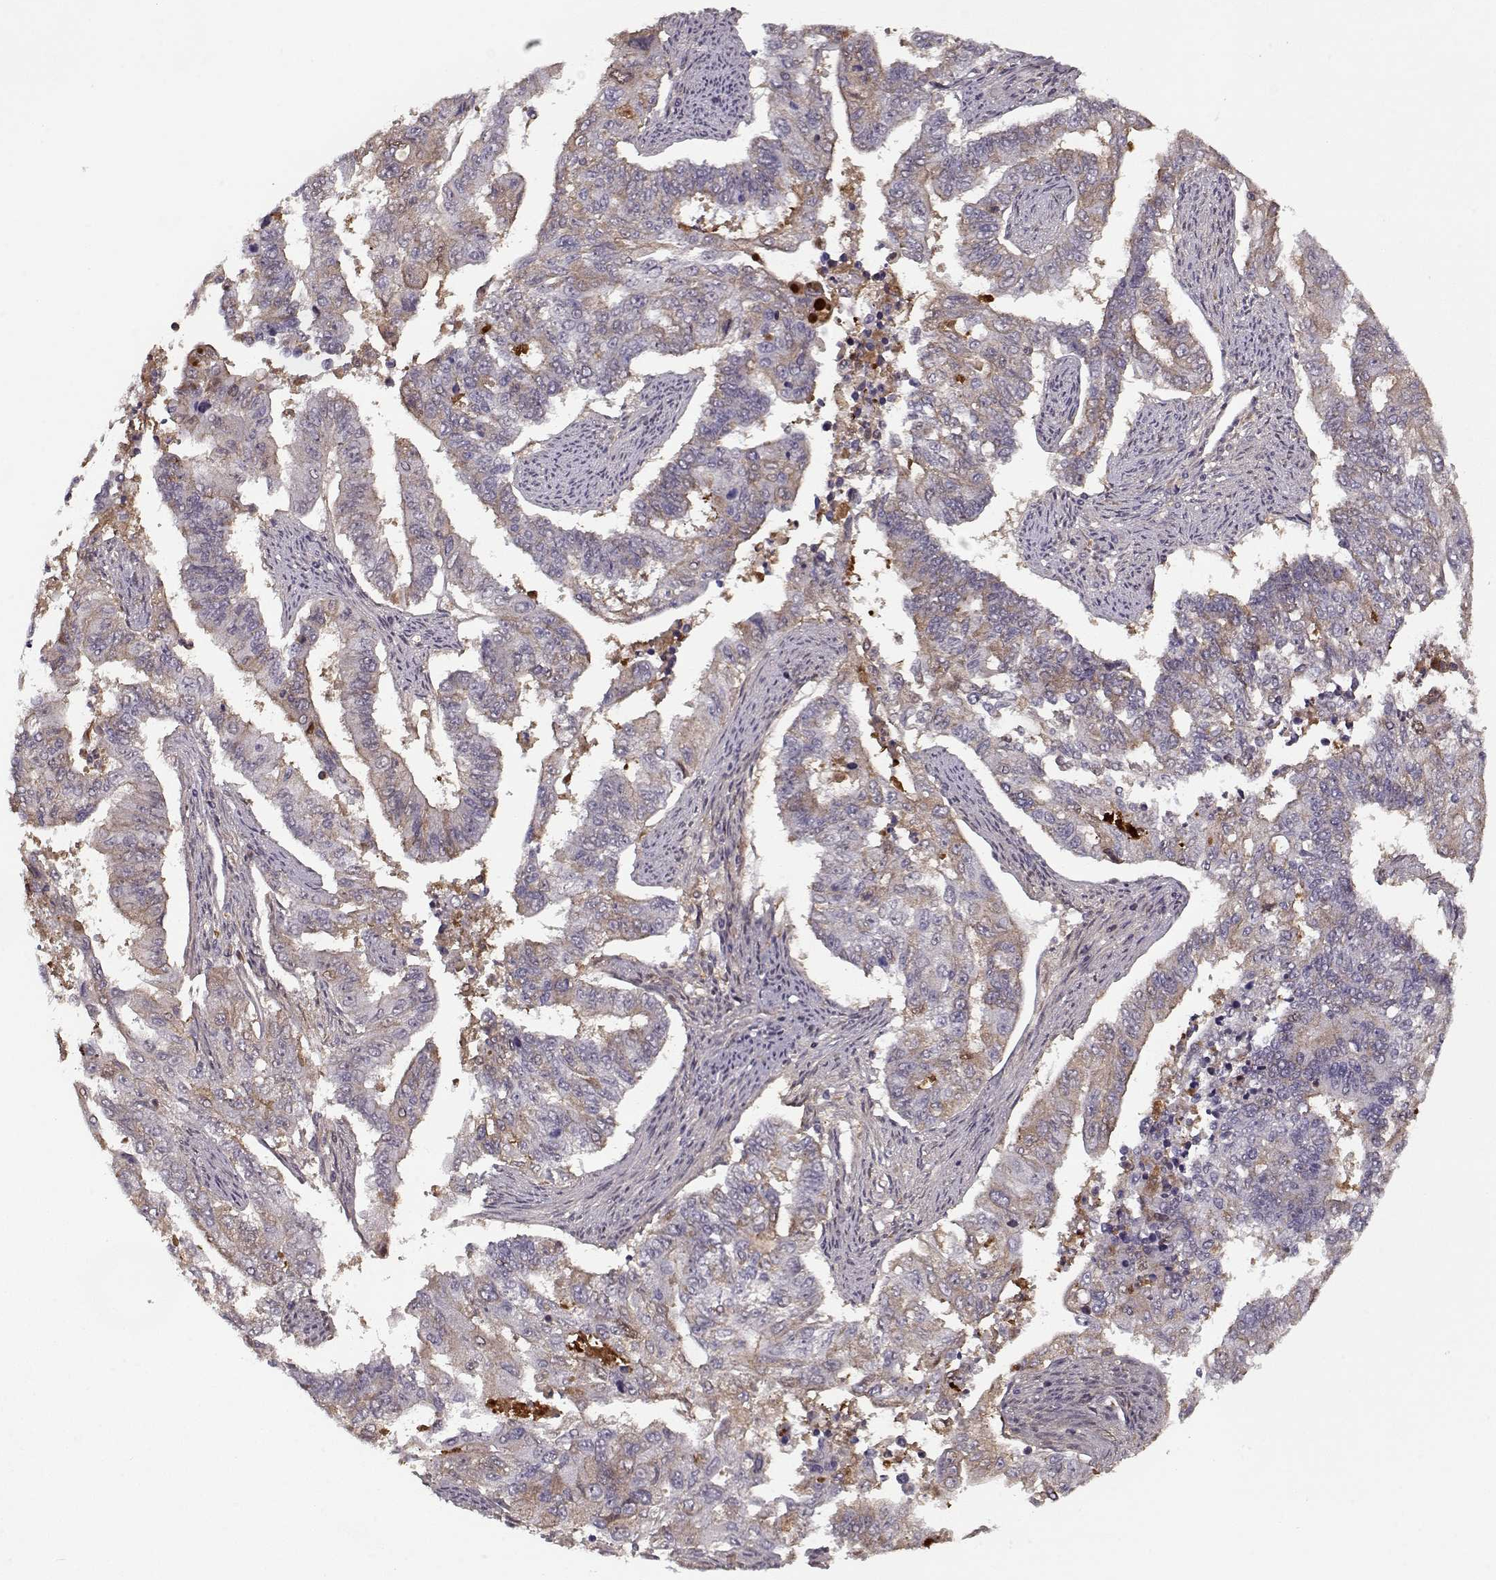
{"staining": {"intensity": "weak", "quantity": "25%-75%", "location": "cytoplasmic/membranous"}, "tissue": "endometrial cancer", "cell_type": "Tumor cells", "image_type": "cancer", "snomed": [{"axis": "morphology", "description": "Adenocarcinoma, NOS"}, {"axis": "topography", "description": "Uterus"}], "caption": "This photomicrograph reveals immunohistochemistry (IHC) staining of adenocarcinoma (endometrial), with low weak cytoplasmic/membranous staining in approximately 25%-75% of tumor cells.", "gene": "AFM", "patient": {"sex": "female", "age": 59}}